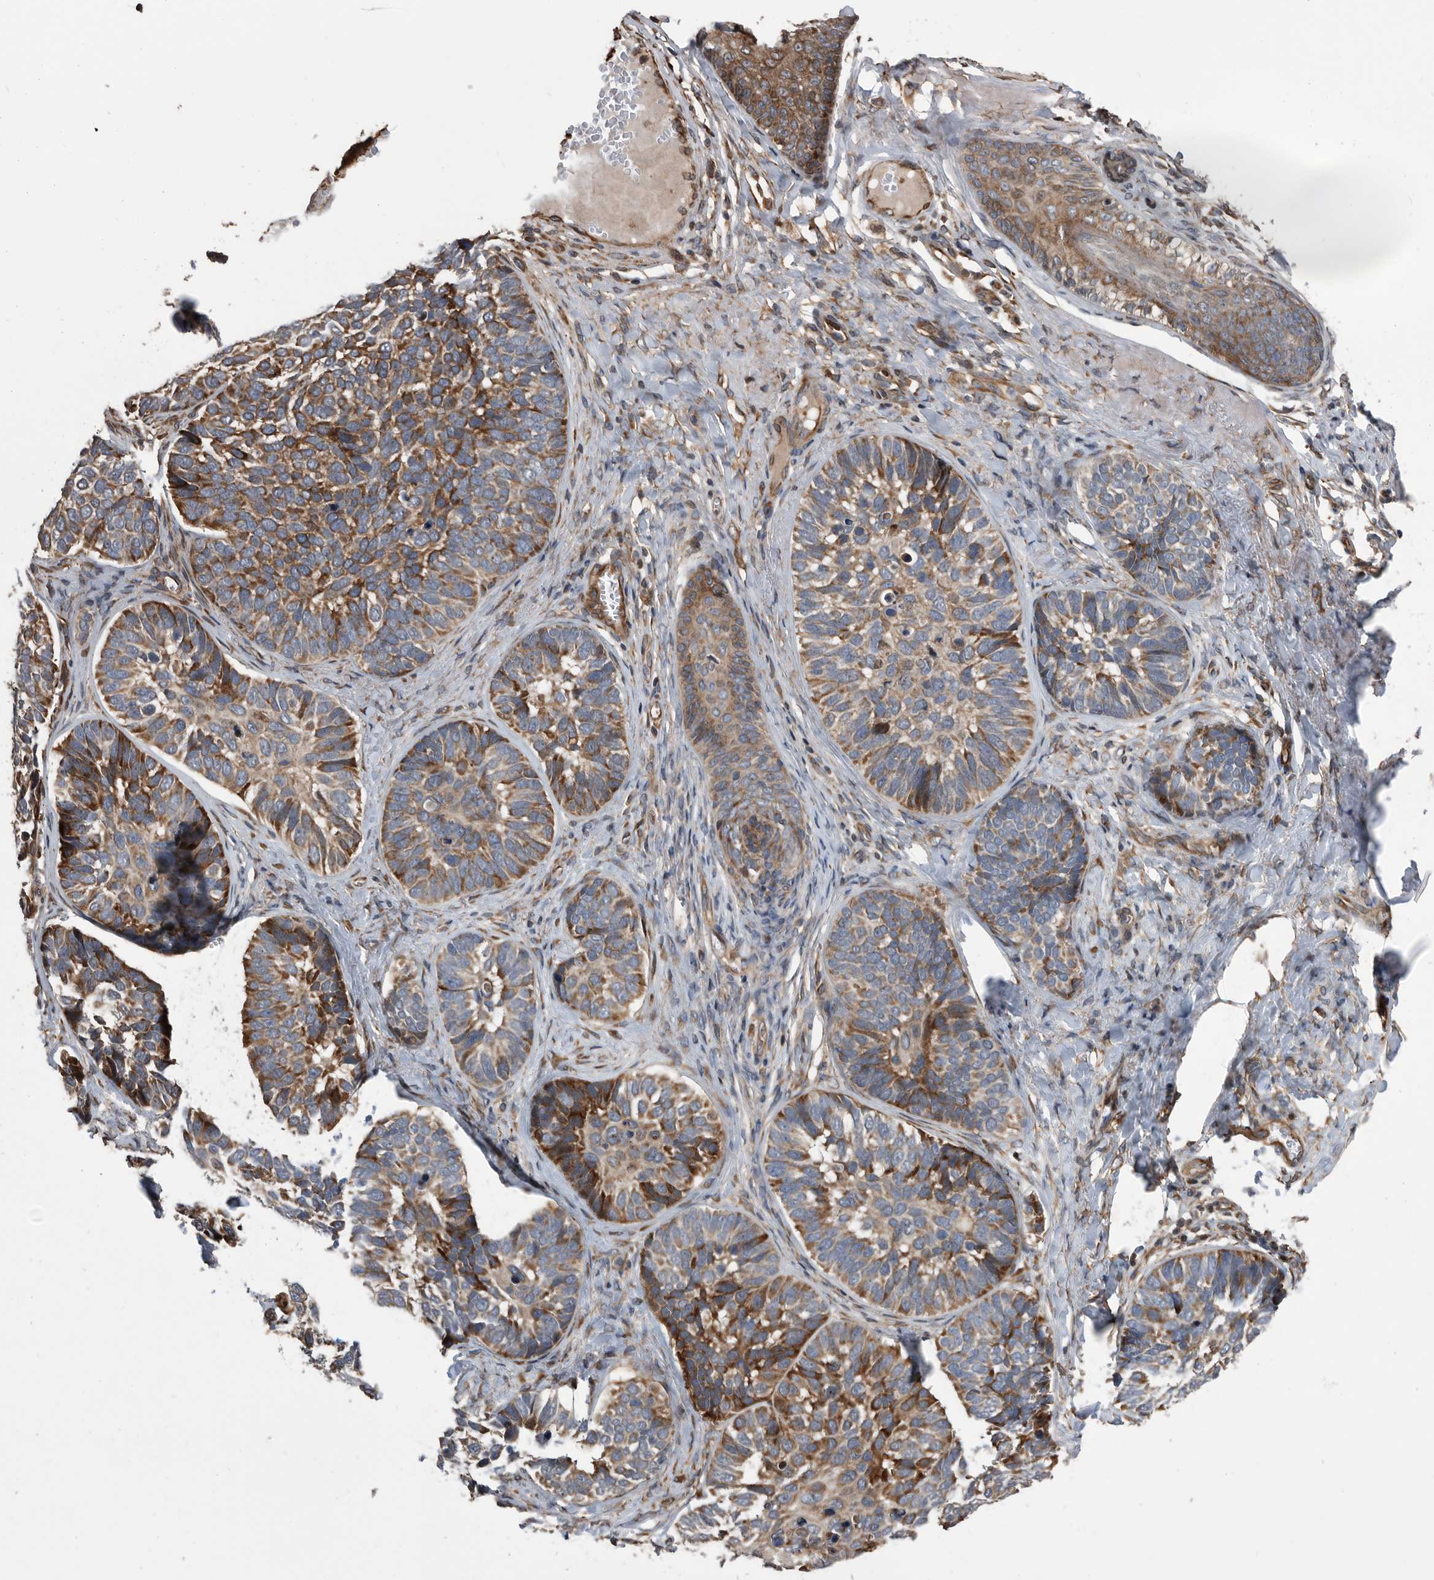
{"staining": {"intensity": "strong", "quantity": "25%-75%", "location": "cytoplasmic/membranous"}, "tissue": "skin cancer", "cell_type": "Tumor cells", "image_type": "cancer", "snomed": [{"axis": "morphology", "description": "Basal cell carcinoma"}, {"axis": "topography", "description": "Skin"}], "caption": "High-magnification brightfield microscopy of basal cell carcinoma (skin) stained with DAB (brown) and counterstained with hematoxylin (blue). tumor cells exhibit strong cytoplasmic/membranous positivity is appreciated in approximately25%-75% of cells. Nuclei are stained in blue.", "gene": "SERINC2", "patient": {"sex": "male", "age": 62}}